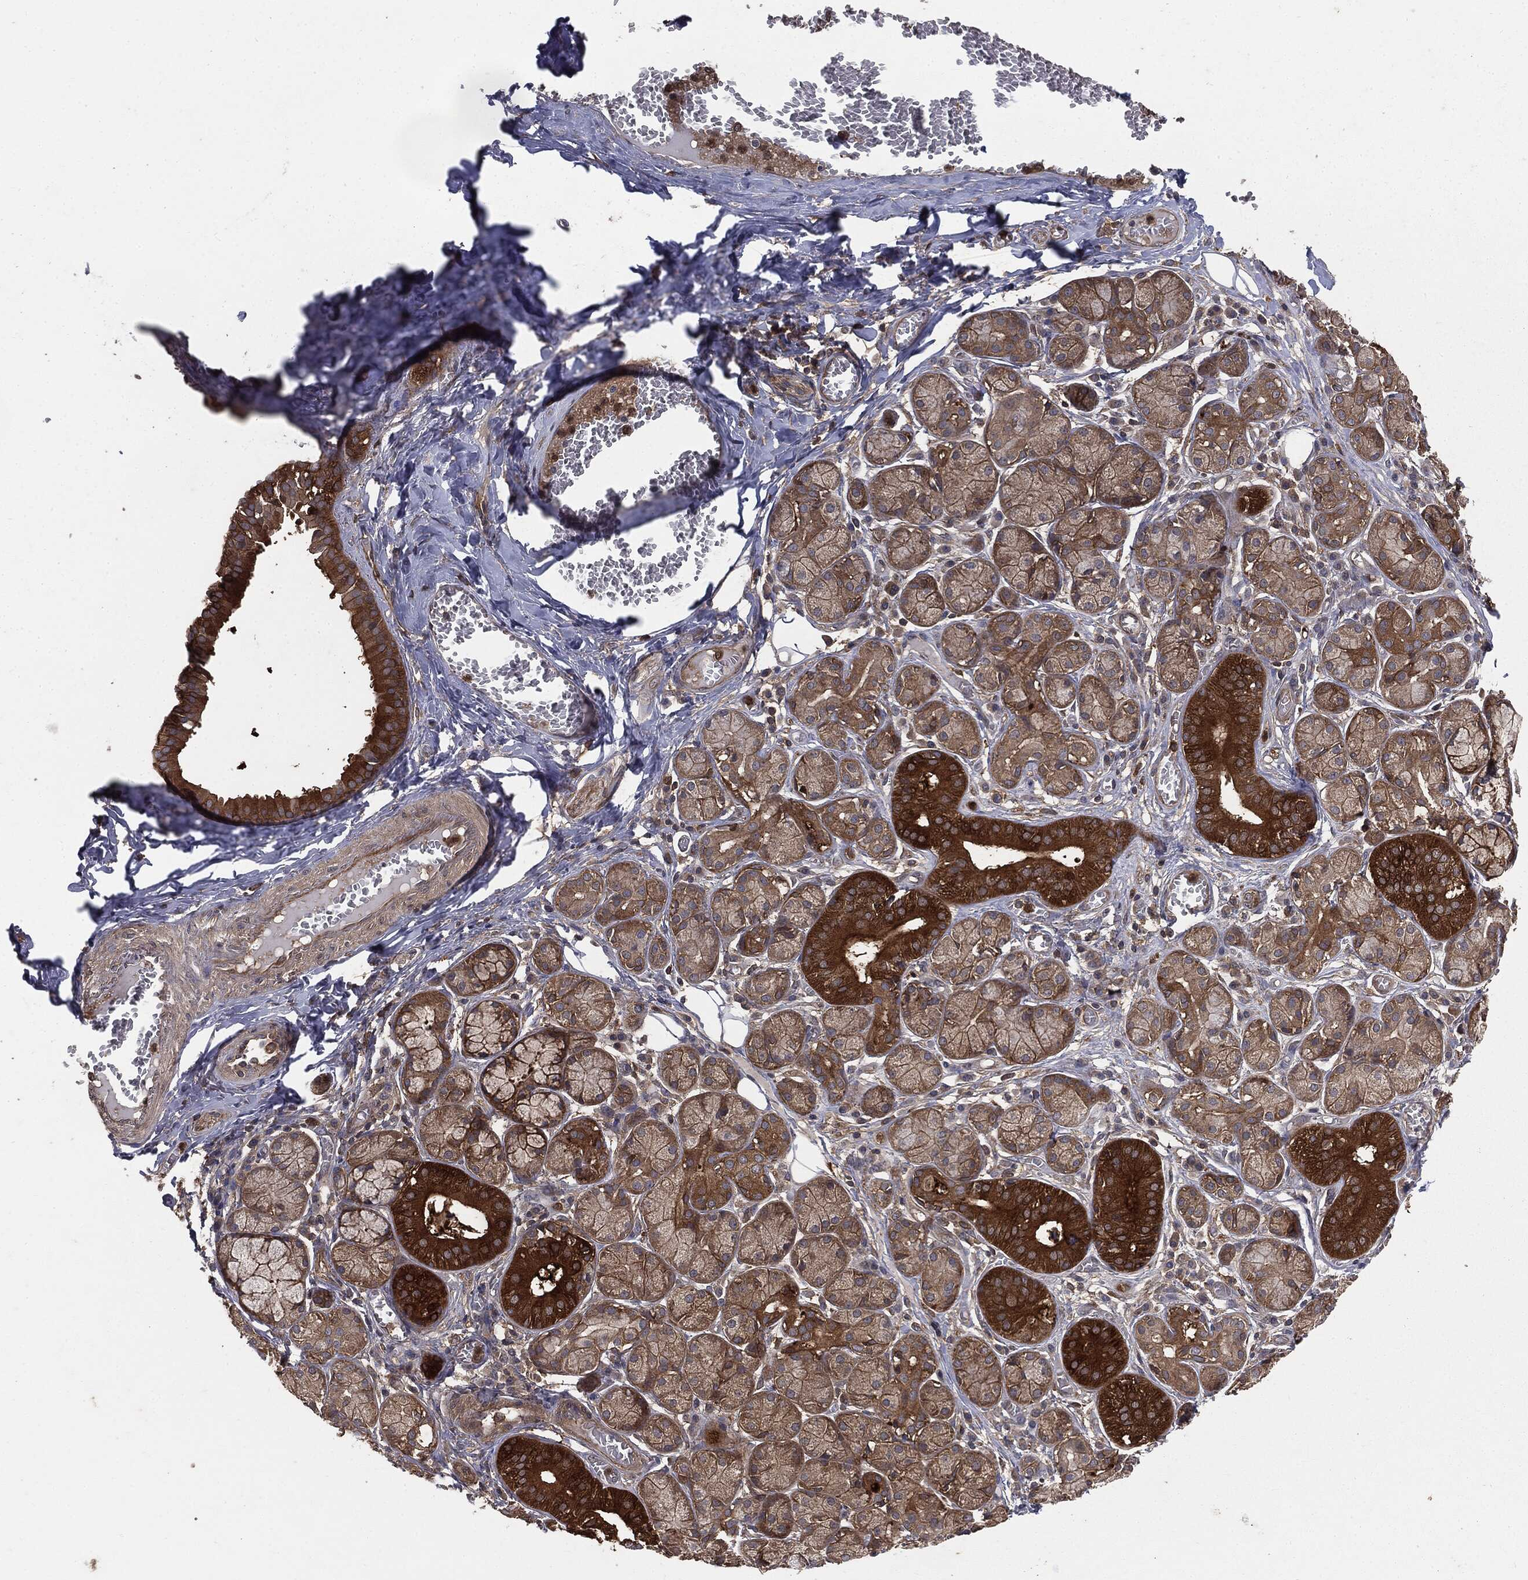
{"staining": {"intensity": "strong", "quantity": "25%-75%", "location": "cytoplasmic/membranous"}, "tissue": "salivary gland", "cell_type": "Glandular cells", "image_type": "normal", "snomed": [{"axis": "morphology", "description": "Normal tissue, NOS"}, {"axis": "topography", "description": "Salivary gland"}], "caption": "Immunohistochemistry (IHC) (DAB) staining of normal human salivary gland demonstrates strong cytoplasmic/membranous protein staining in about 25%-75% of glandular cells.", "gene": "GNB5", "patient": {"sex": "male", "age": 71}}